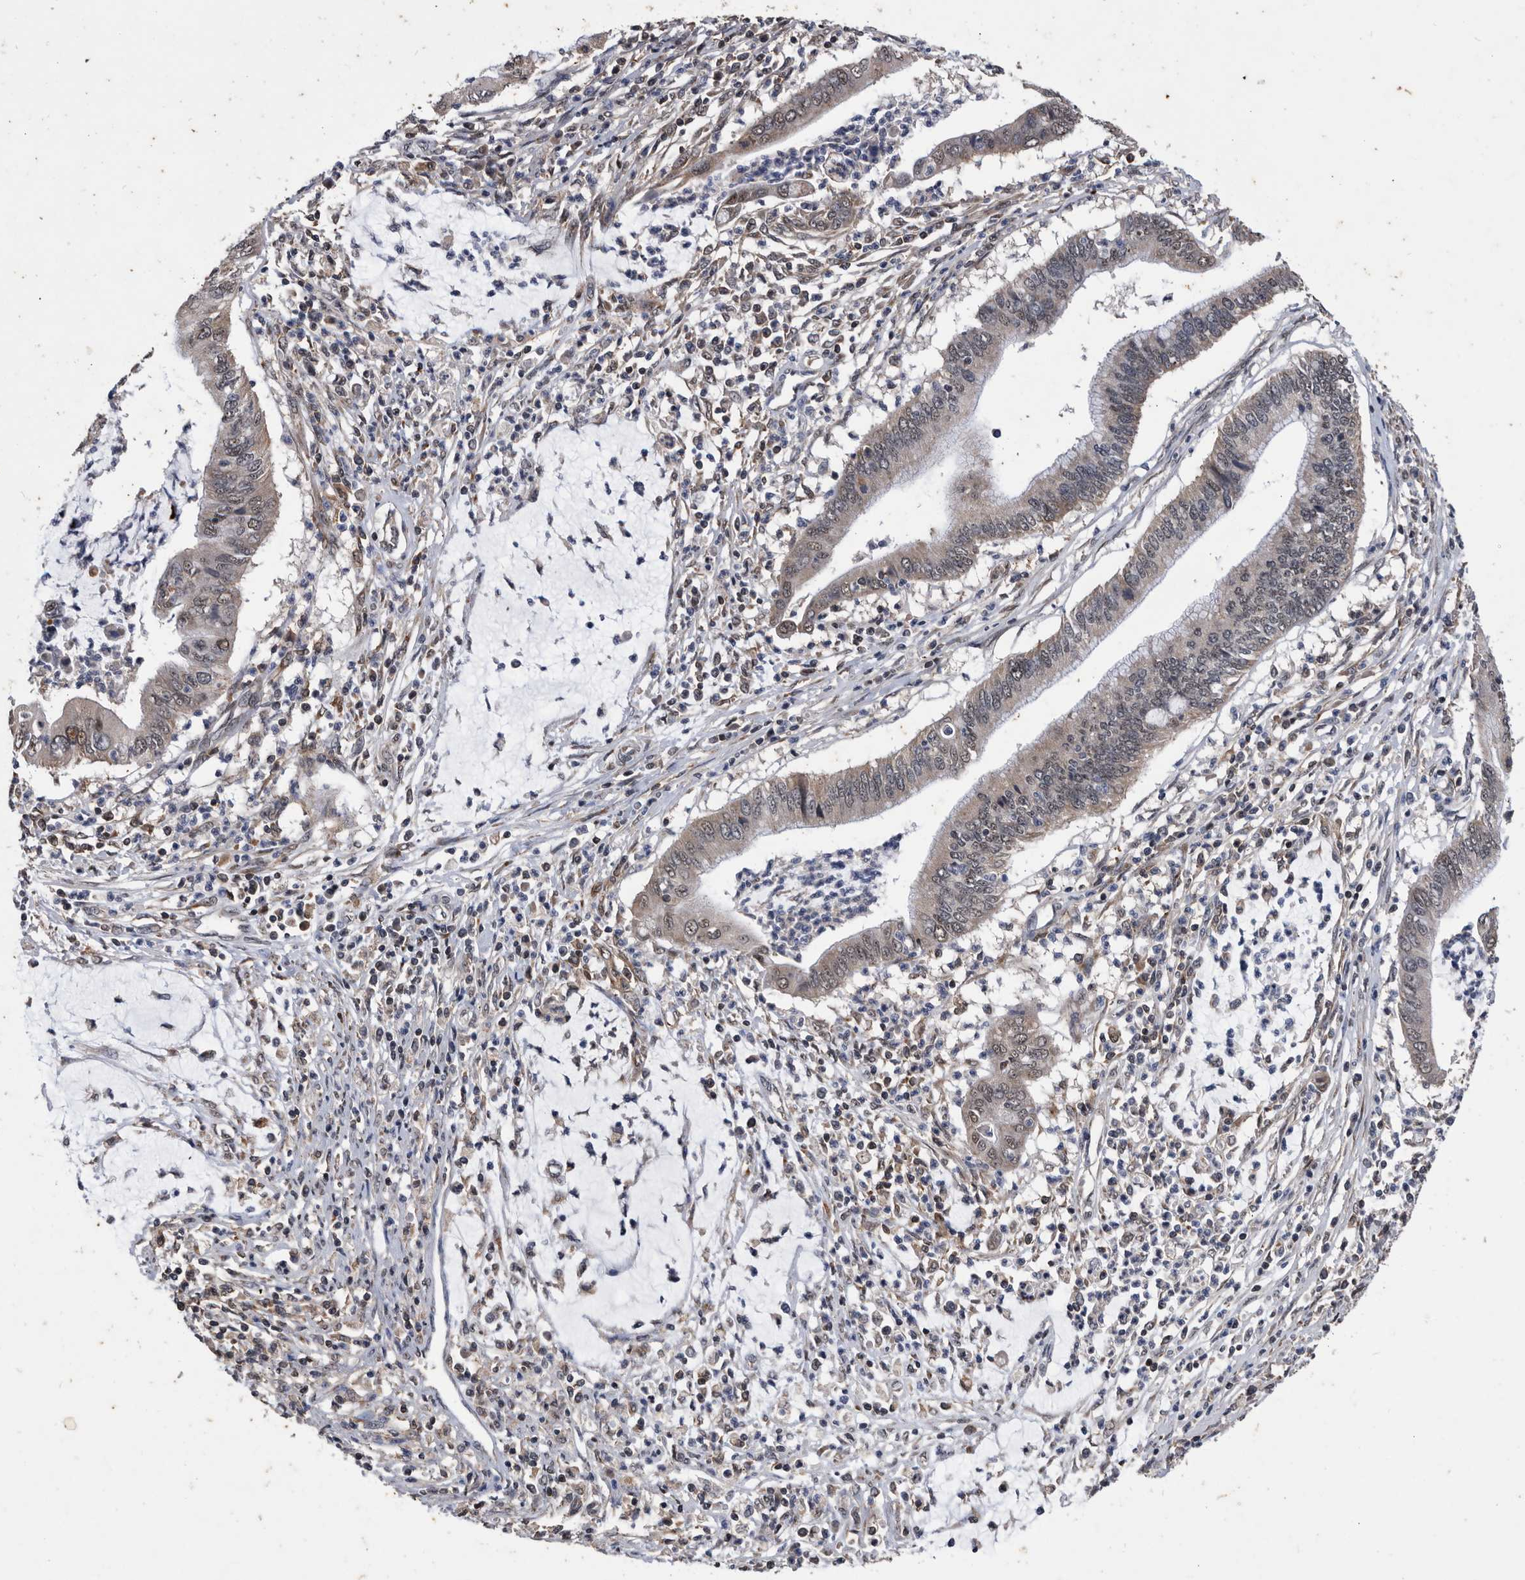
{"staining": {"intensity": "weak", "quantity": "<25%", "location": "cytoplasmic/membranous,nuclear"}, "tissue": "cervical cancer", "cell_type": "Tumor cells", "image_type": "cancer", "snomed": [{"axis": "morphology", "description": "Adenocarcinoma, NOS"}, {"axis": "topography", "description": "Cervix"}], "caption": "IHC of human adenocarcinoma (cervical) reveals no staining in tumor cells.", "gene": "NRBP1", "patient": {"sex": "female", "age": 36}}